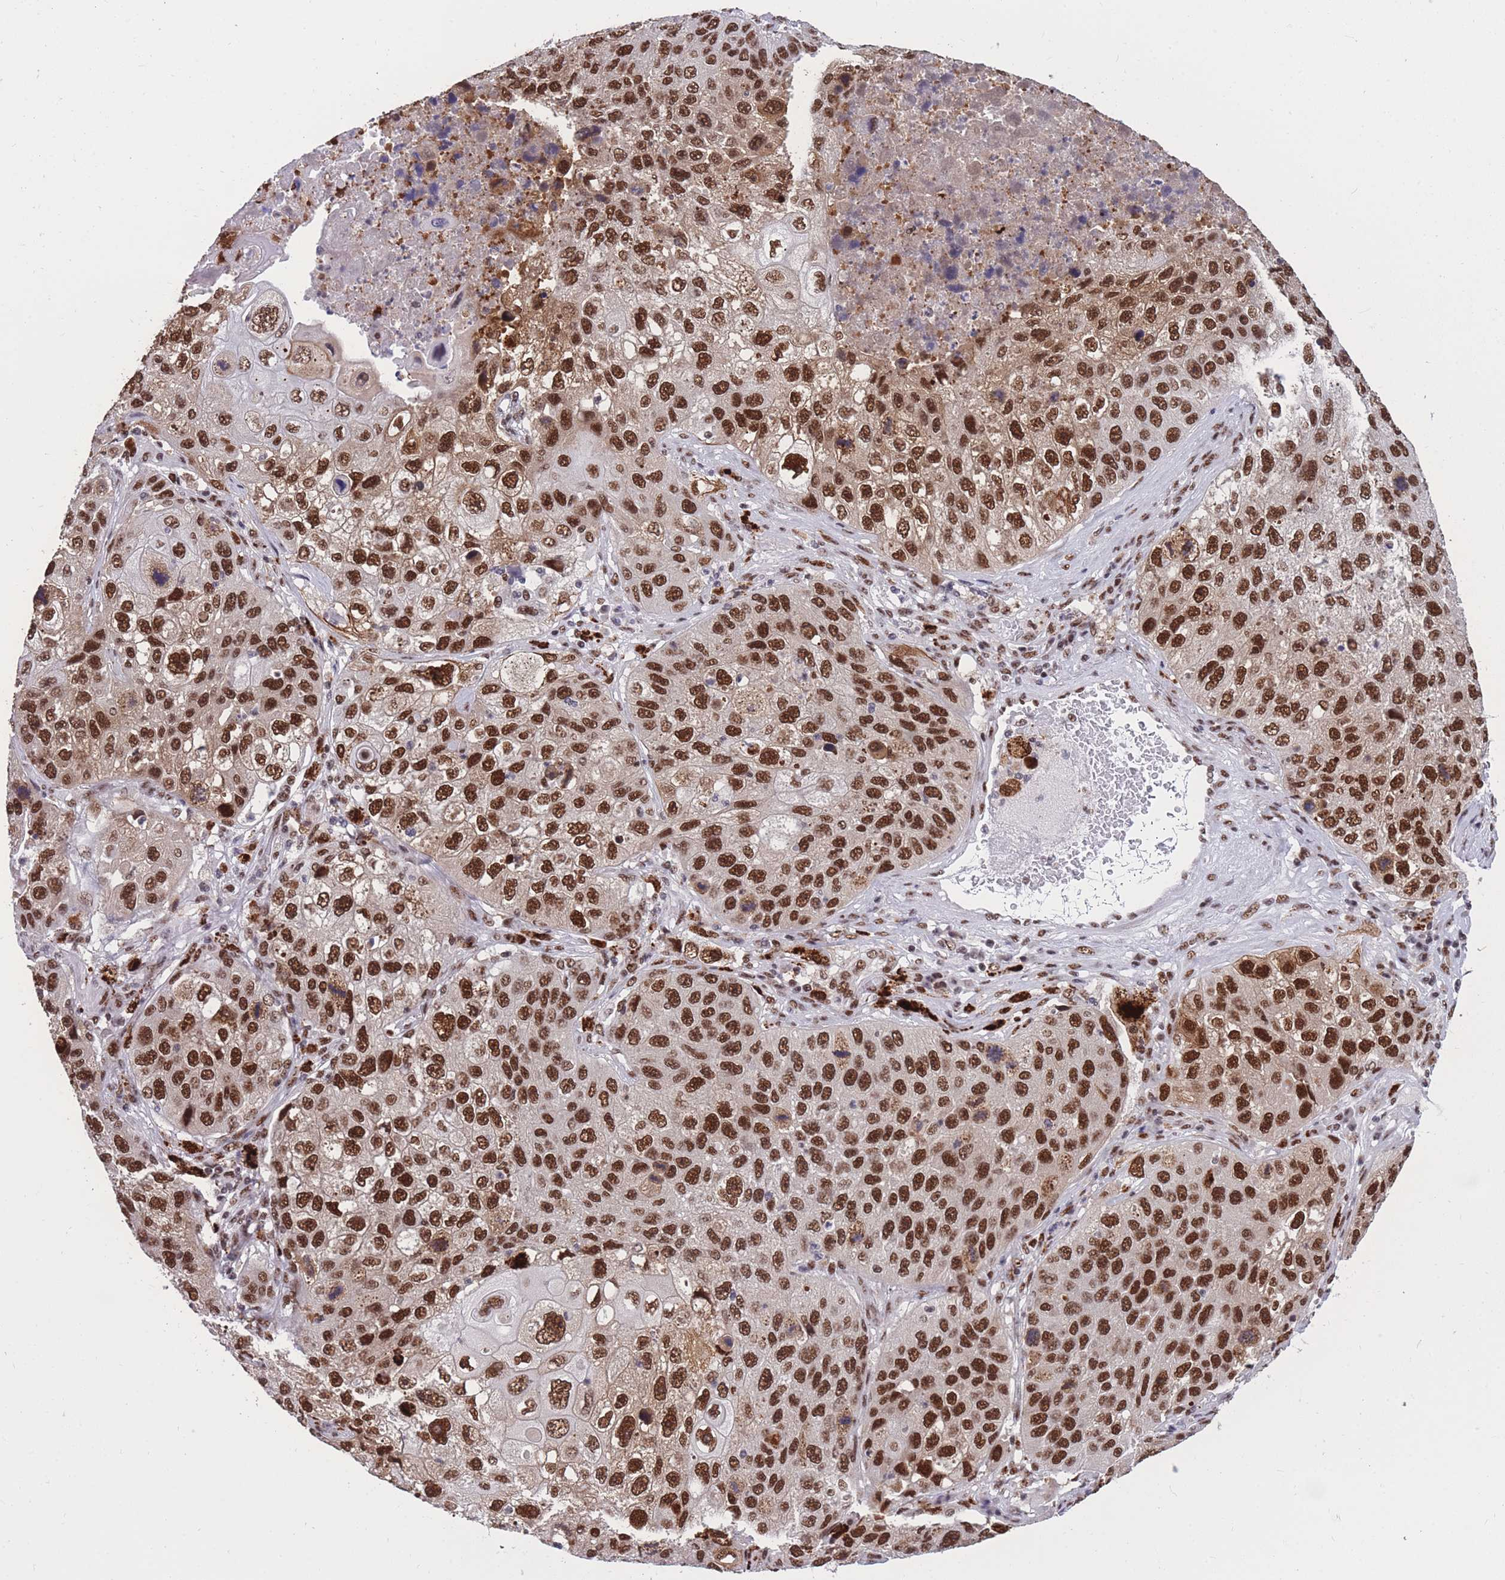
{"staining": {"intensity": "strong", "quantity": ">75%", "location": "nuclear"}, "tissue": "lung cancer", "cell_type": "Tumor cells", "image_type": "cancer", "snomed": [{"axis": "morphology", "description": "Squamous cell carcinoma, NOS"}, {"axis": "topography", "description": "Lung"}], "caption": "Immunohistochemistry (IHC) (DAB (3,3'-diaminobenzidine)) staining of lung cancer reveals strong nuclear protein expression in about >75% of tumor cells.", "gene": "PRPF19", "patient": {"sex": "male", "age": 61}}